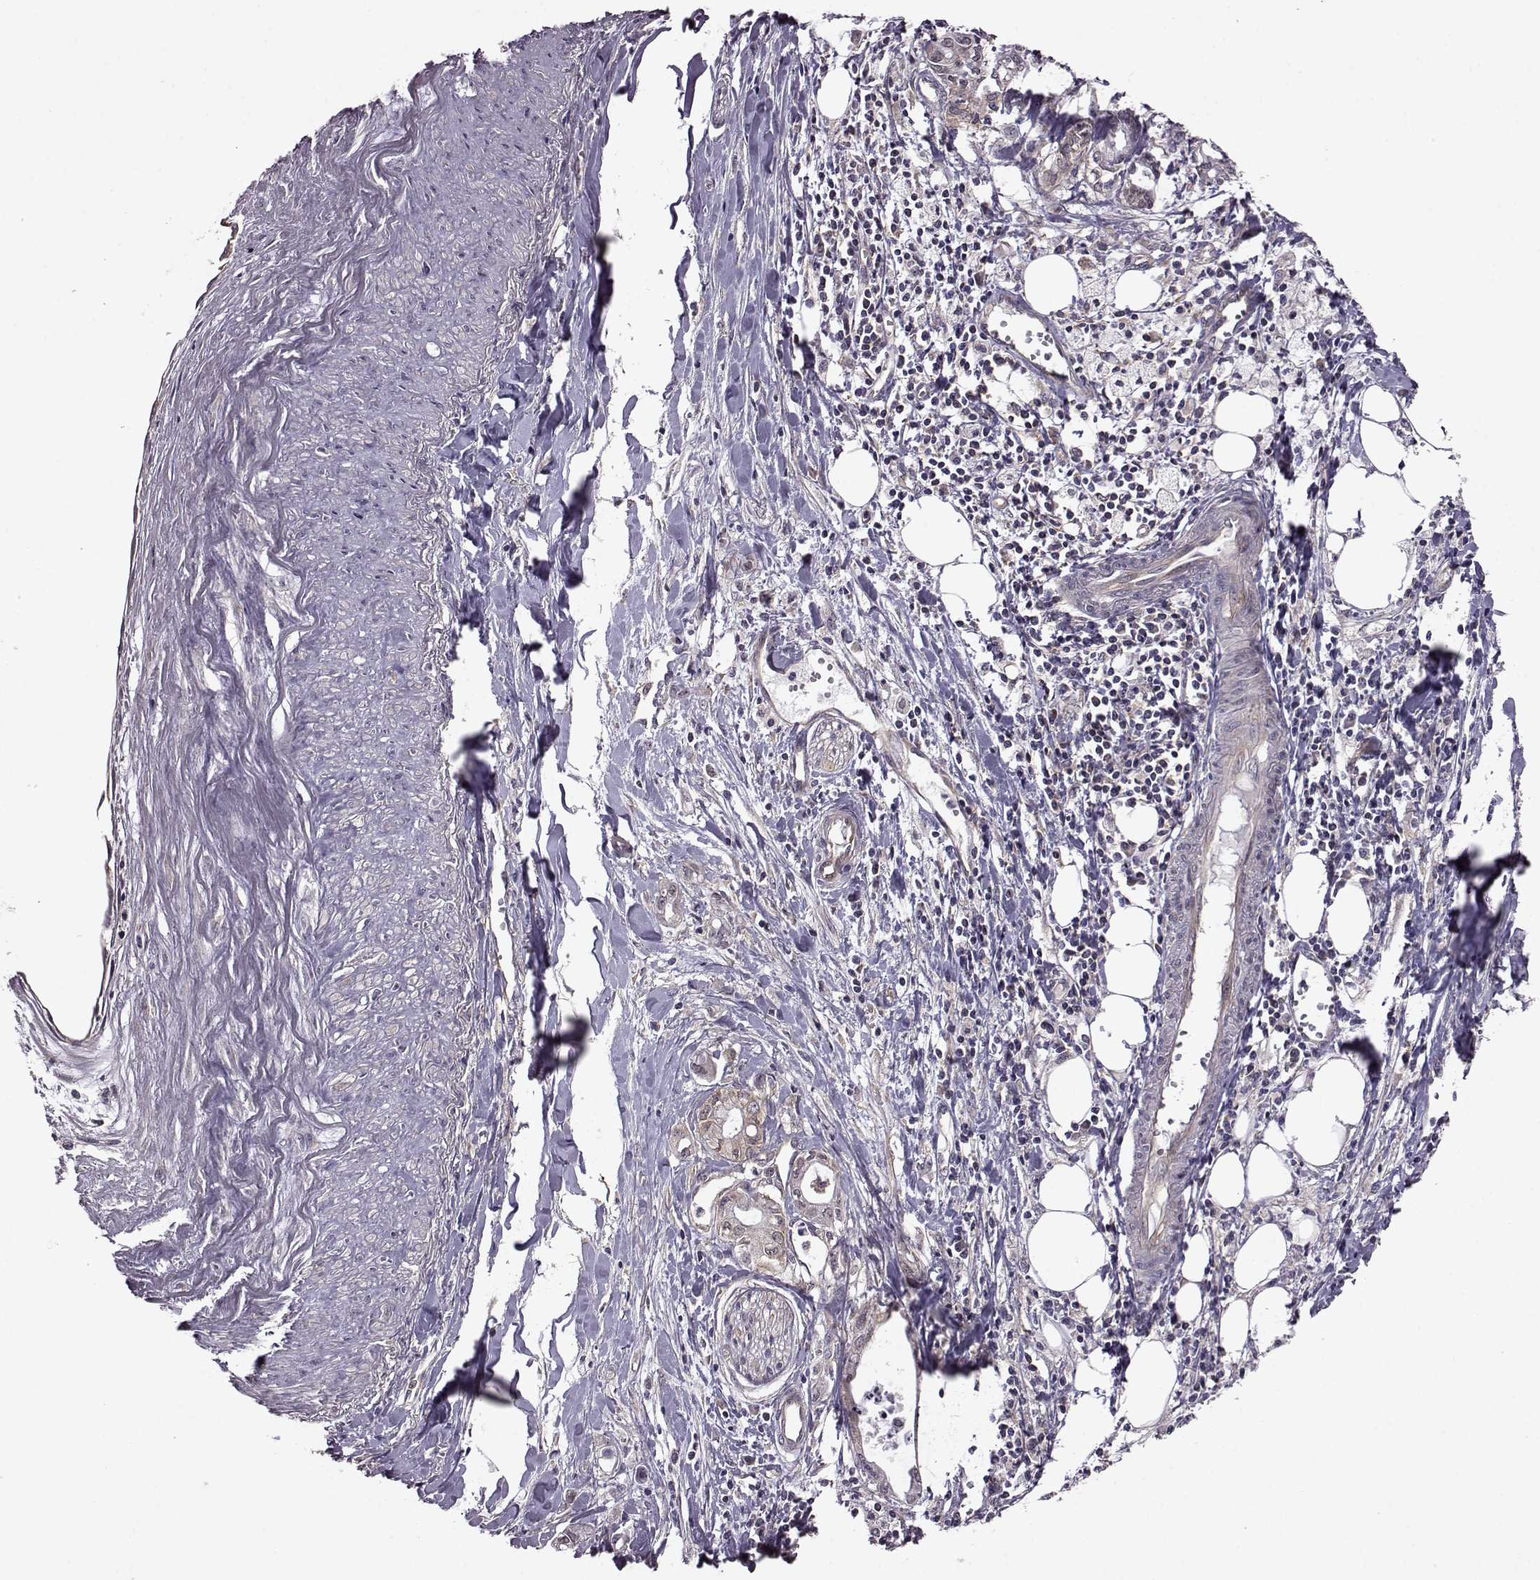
{"staining": {"intensity": "weak", "quantity": "<25%", "location": "cytoplasmic/membranous"}, "tissue": "pancreatic cancer", "cell_type": "Tumor cells", "image_type": "cancer", "snomed": [{"axis": "morphology", "description": "Adenocarcinoma, NOS"}, {"axis": "topography", "description": "Pancreas"}], "caption": "A photomicrograph of human pancreatic cancer is negative for staining in tumor cells.", "gene": "URI1", "patient": {"sex": "male", "age": 71}}